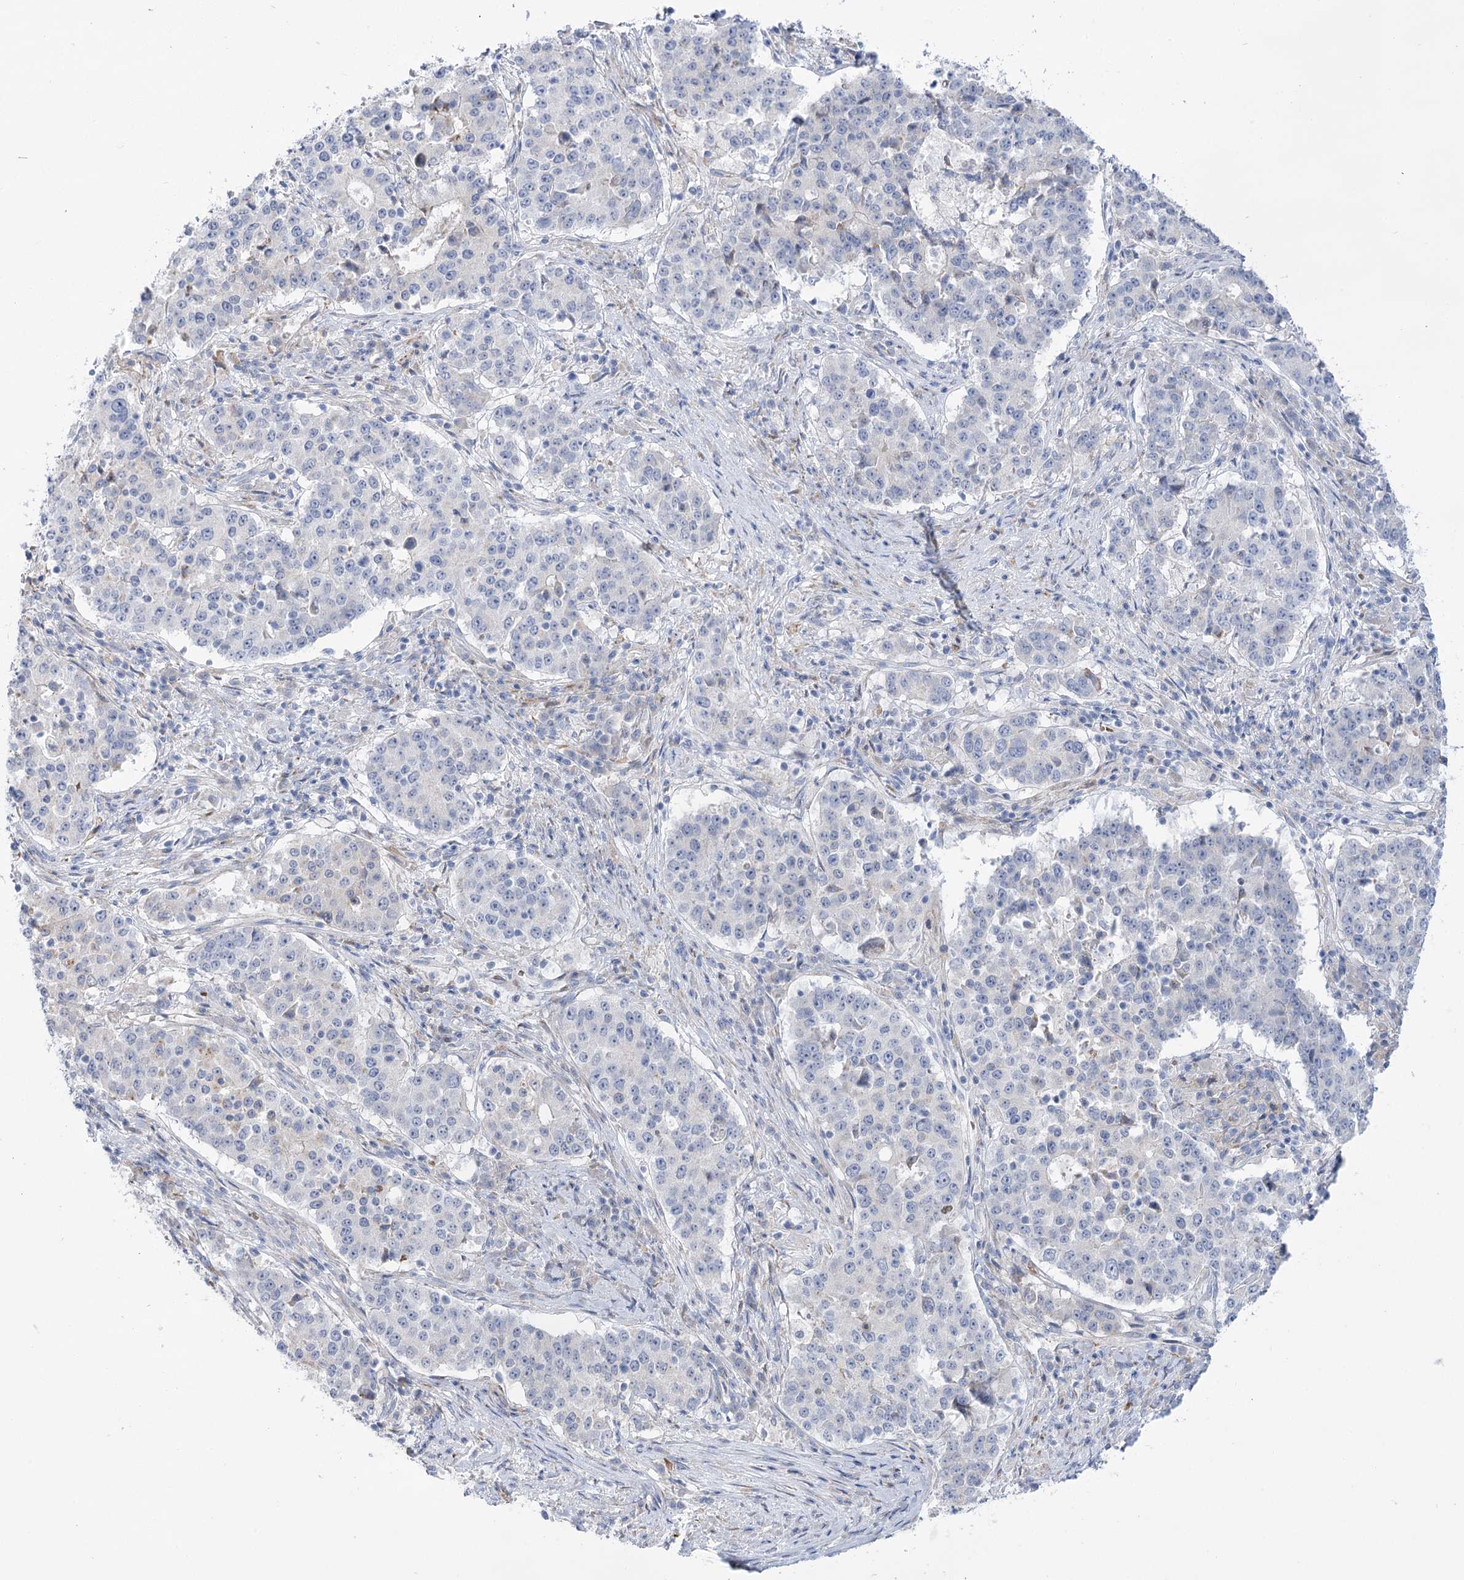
{"staining": {"intensity": "negative", "quantity": "none", "location": "none"}, "tissue": "stomach cancer", "cell_type": "Tumor cells", "image_type": "cancer", "snomed": [{"axis": "morphology", "description": "Adenocarcinoma, NOS"}, {"axis": "topography", "description": "Stomach"}], "caption": "There is no significant staining in tumor cells of stomach cancer.", "gene": "SIAE", "patient": {"sex": "male", "age": 59}}